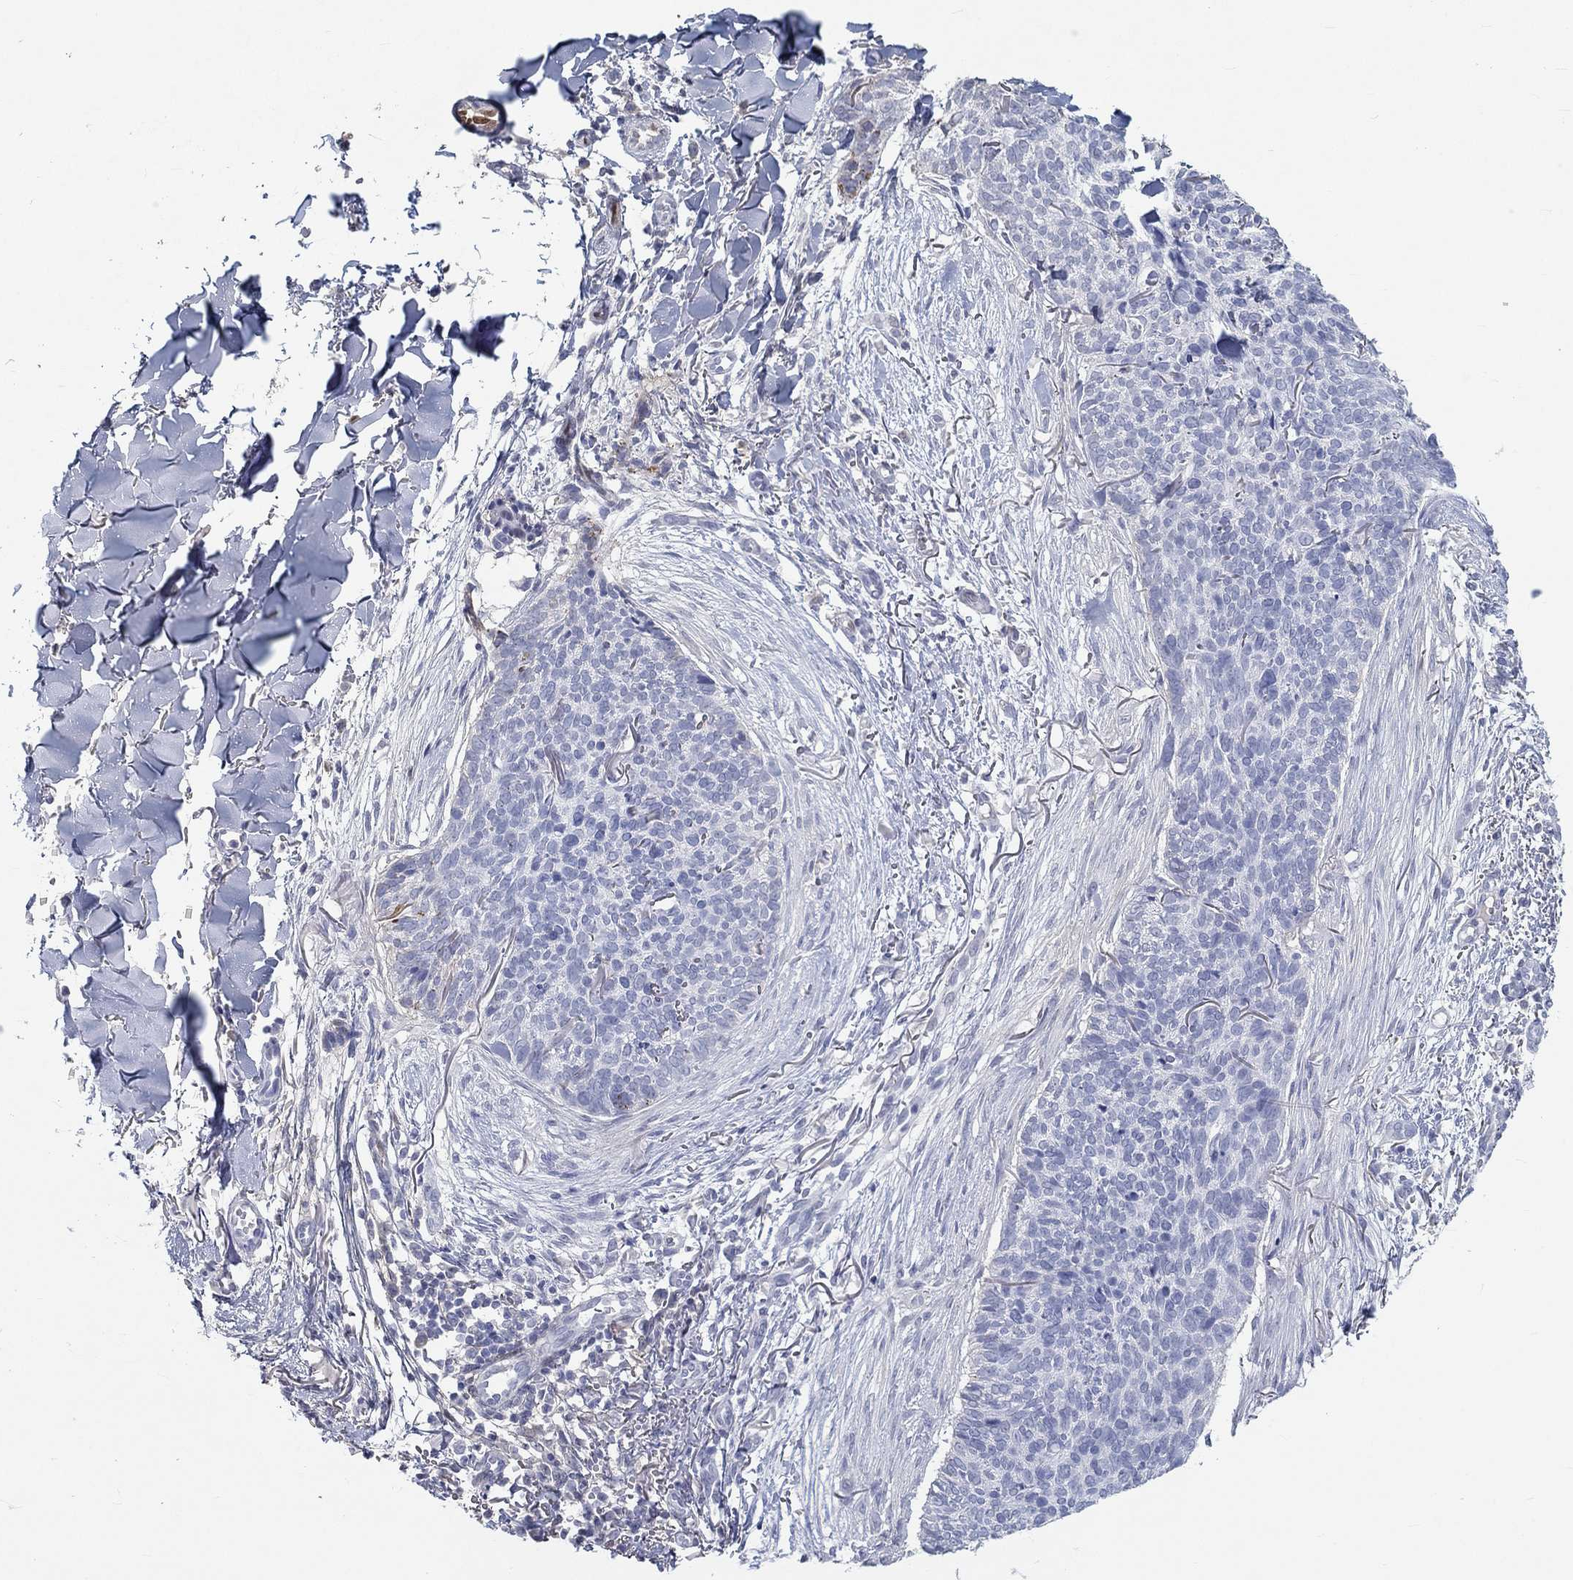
{"staining": {"intensity": "negative", "quantity": "none", "location": "none"}, "tissue": "skin cancer", "cell_type": "Tumor cells", "image_type": "cancer", "snomed": [{"axis": "morphology", "description": "Basal cell carcinoma"}, {"axis": "topography", "description": "Skin"}], "caption": "Immunohistochemistry image of neoplastic tissue: skin cancer (basal cell carcinoma) stained with DAB (3,3'-diaminobenzidine) exhibits no significant protein staining in tumor cells.", "gene": "FGF2", "patient": {"sex": "male", "age": 64}}